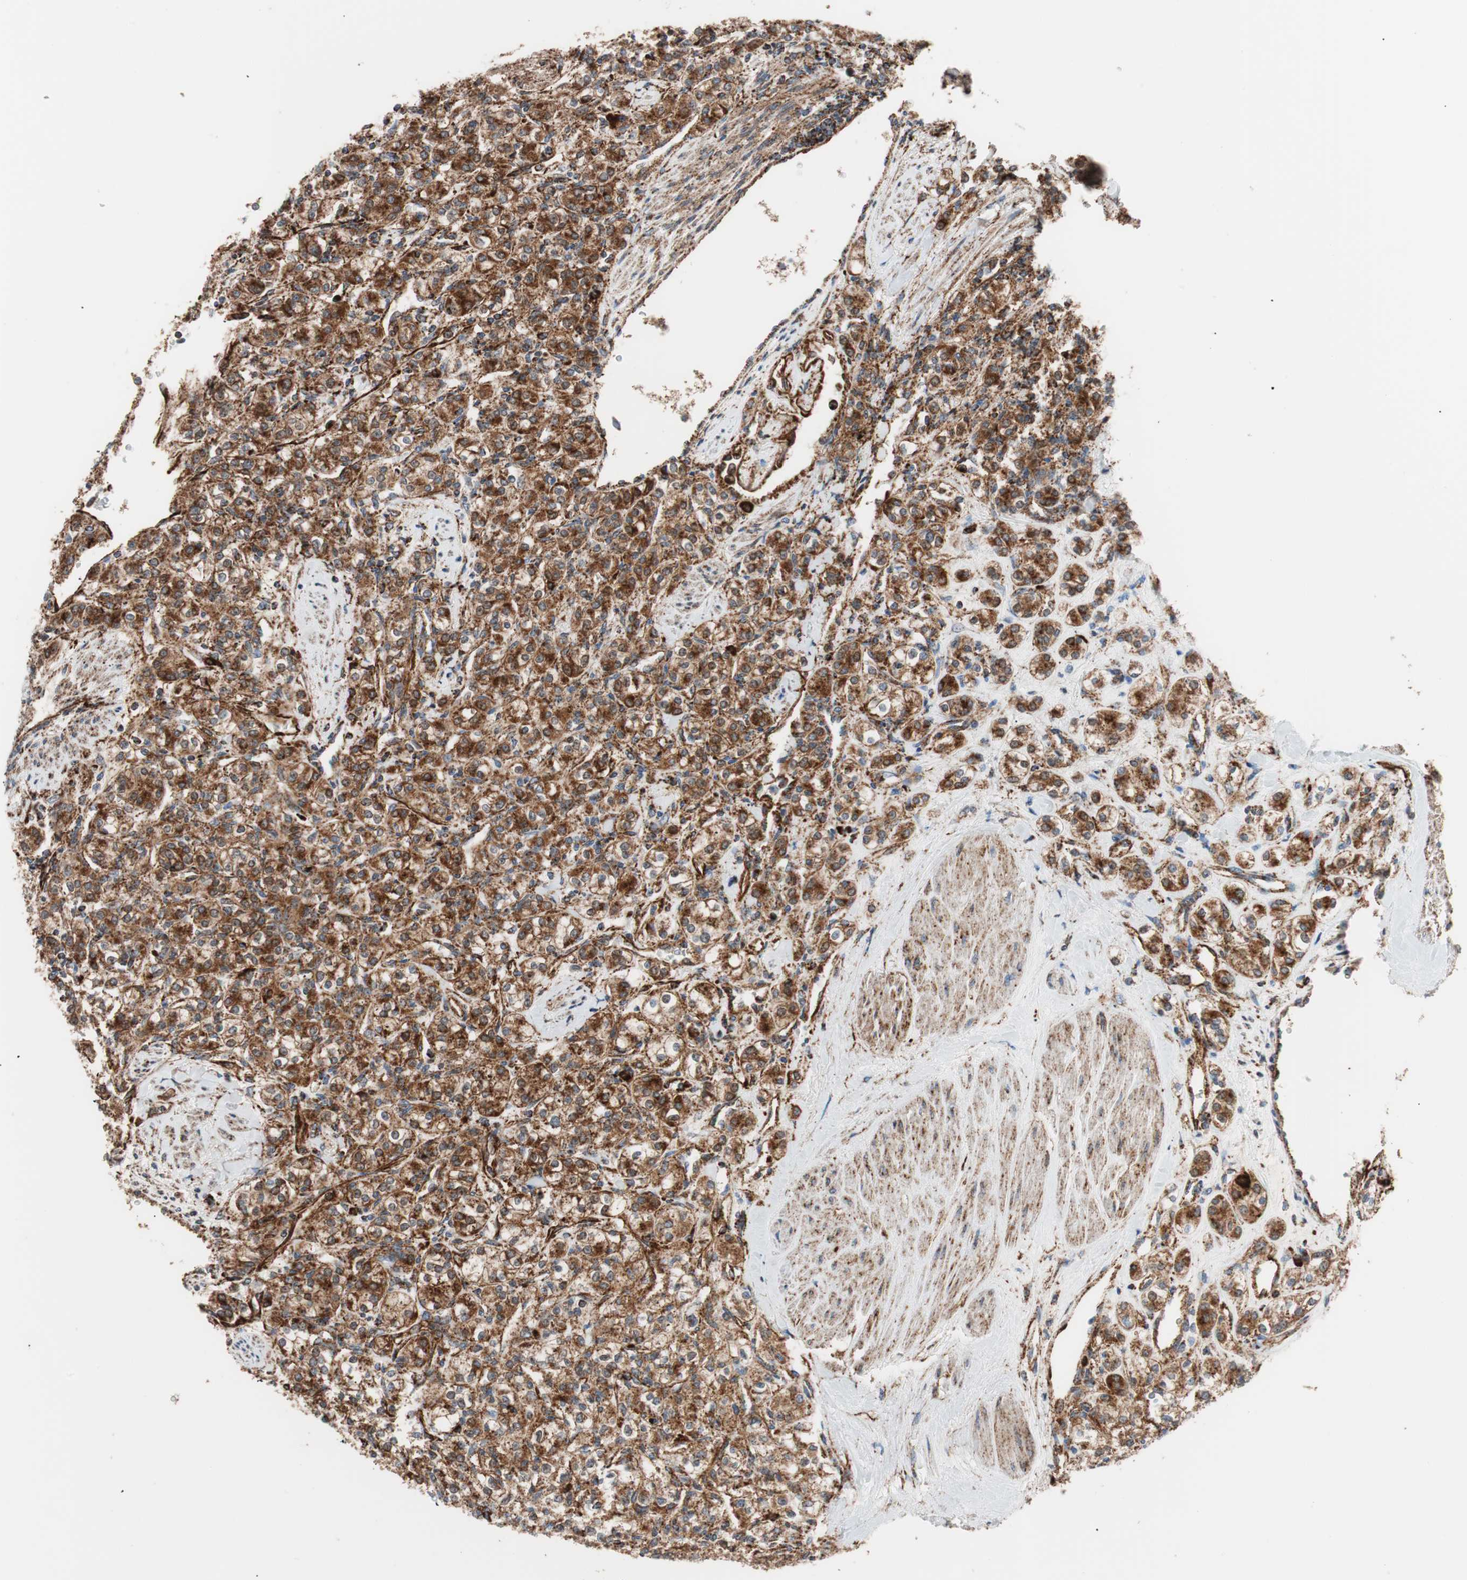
{"staining": {"intensity": "strong", "quantity": ">75%", "location": "cytoplasmic/membranous"}, "tissue": "renal cancer", "cell_type": "Tumor cells", "image_type": "cancer", "snomed": [{"axis": "morphology", "description": "Adenocarcinoma, NOS"}, {"axis": "topography", "description": "Kidney"}], "caption": "Protein staining of renal cancer tissue displays strong cytoplasmic/membranous expression in approximately >75% of tumor cells.", "gene": "LAMP1", "patient": {"sex": "male", "age": 77}}